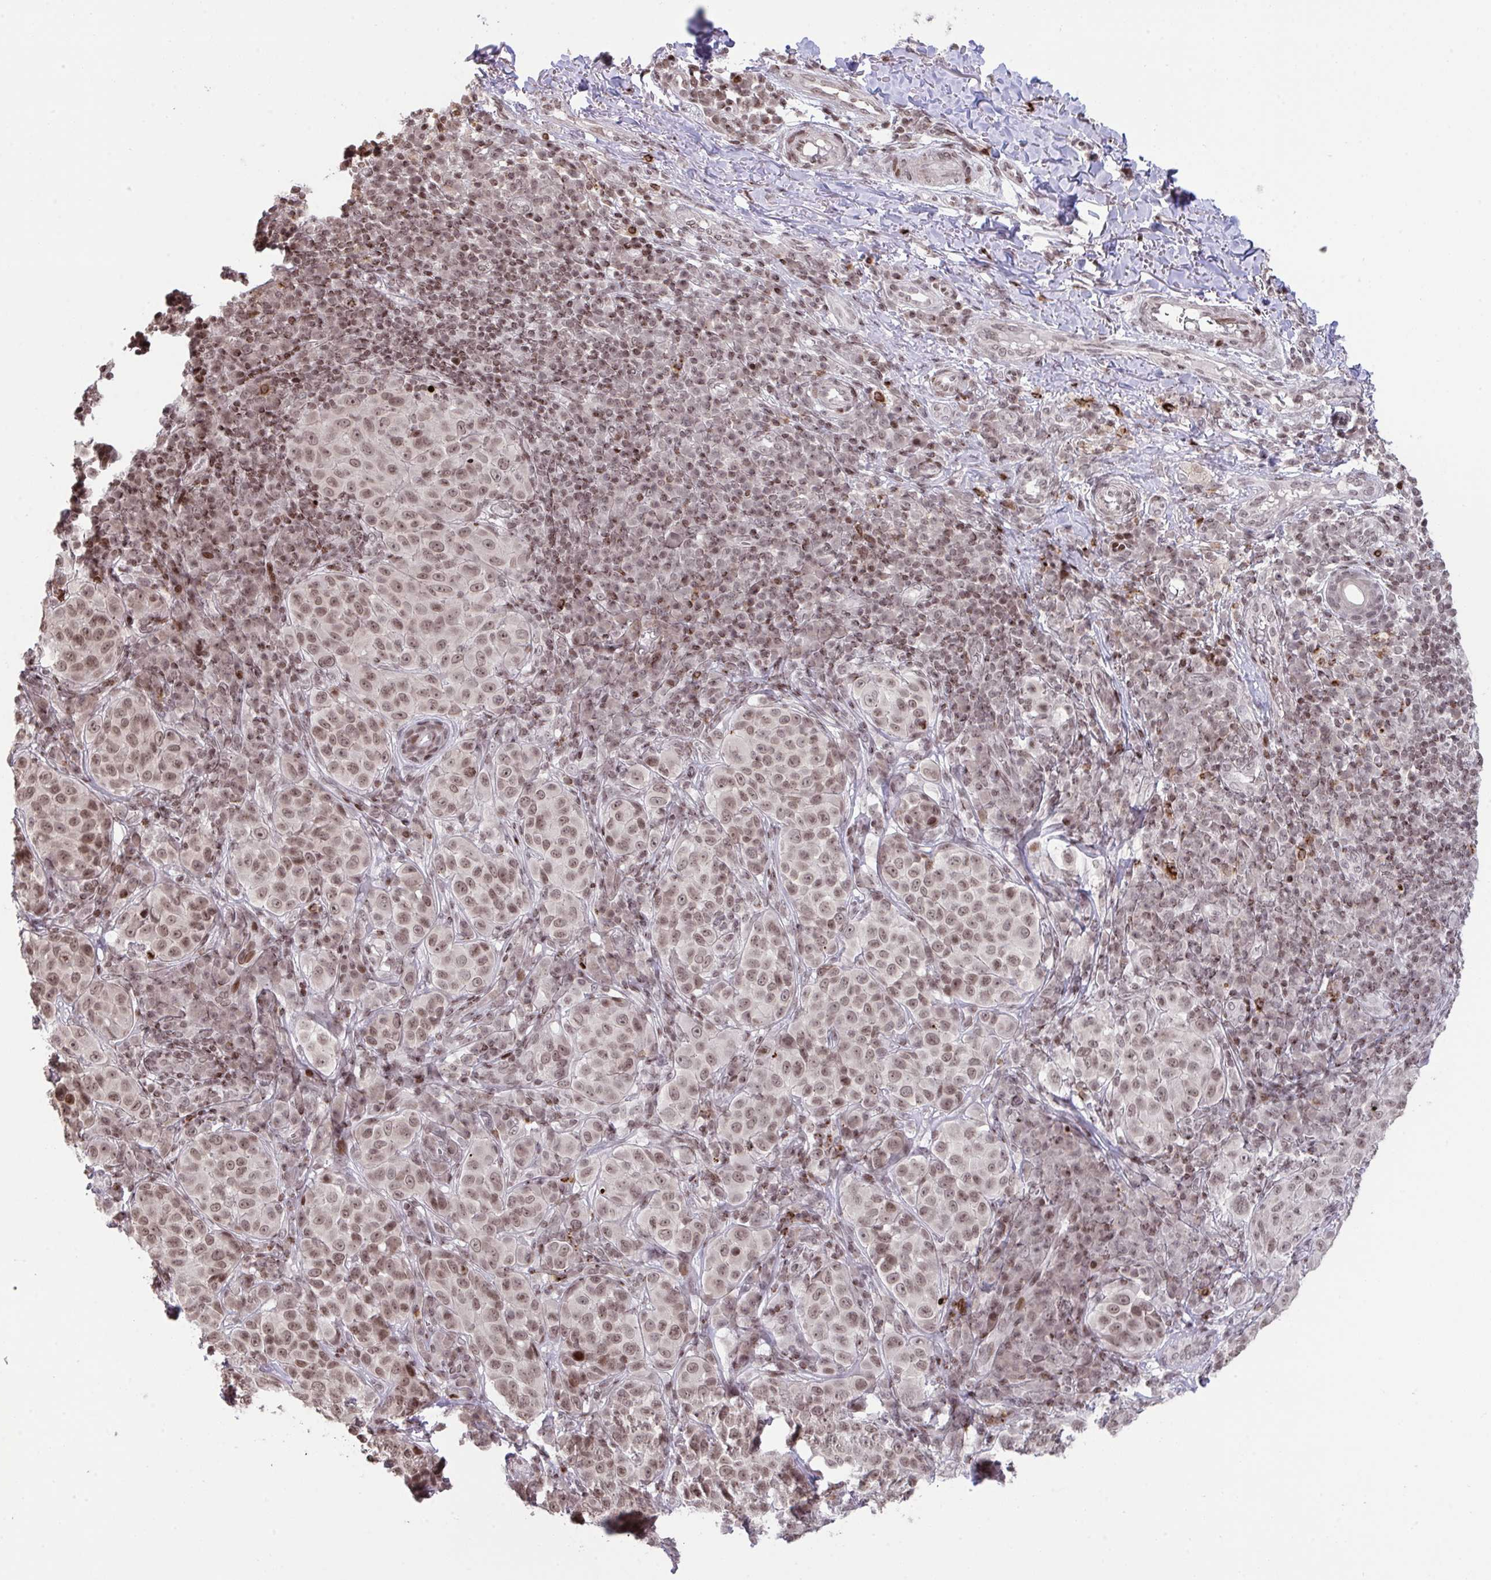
{"staining": {"intensity": "moderate", "quantity": ">75%", "location": "nuclear"}, "tissue": "melanoma", "cell_type": "Tumor cells", "image_type": "cancer", "snomed": [{"axis": "morphology", "description": "Malignant melanoma, NOS"}, {"axis": "topography", "description": "Skin"}], "caption": "Moderate nuclear staining is present in approximately >75% of tumor cells in melanoma.", "gene": "NIP7", "patient": {"sex": "male", "age": 38}}